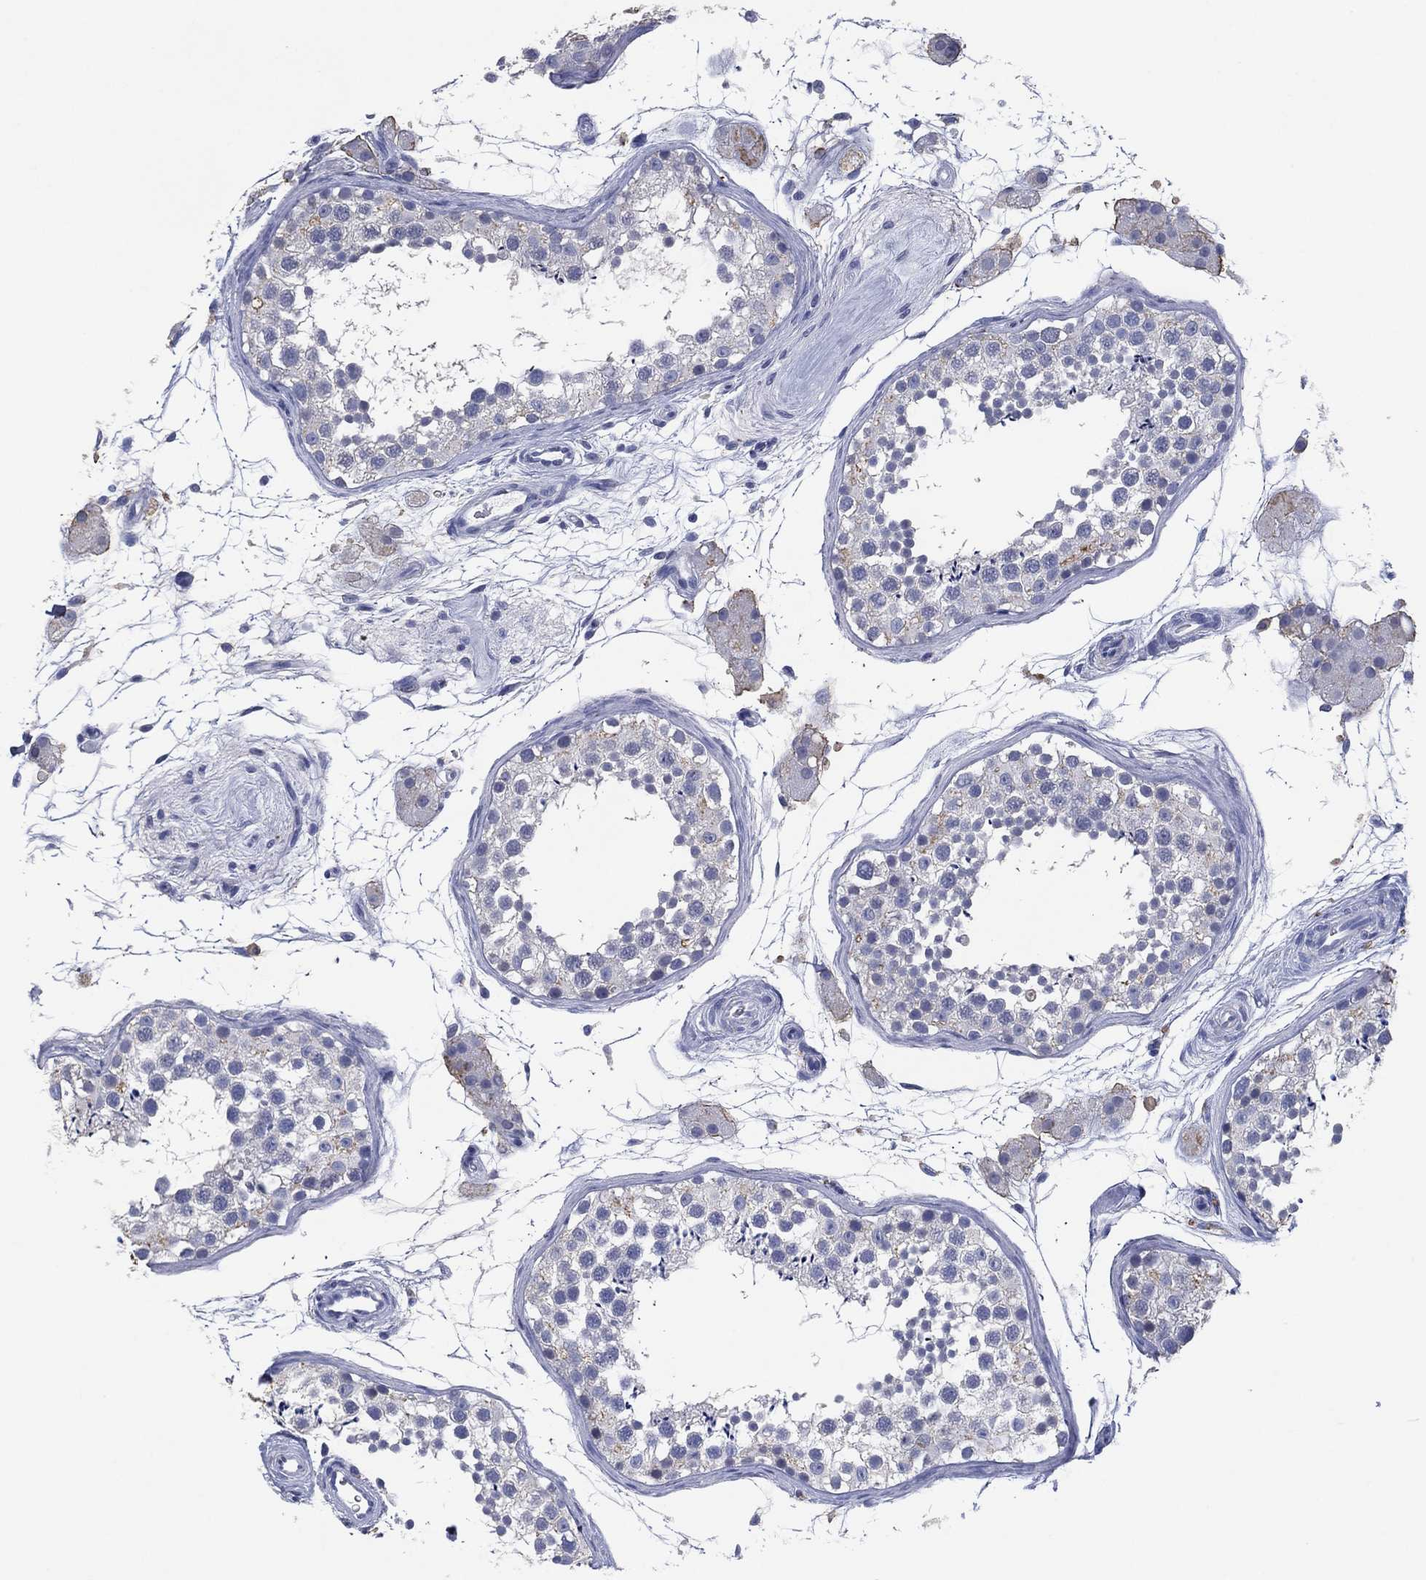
{"staining": {"intensity": "moderate", "quantity": "<25%", "location": "cytoplasmic/membranous"}, "tissue": "testis", "cell_type": "Cells in seminiferous ducts", "image_type": "normal", "snomed": [{"axis": "morphology", "description": "Normal tissue, NOS"}, {"axis": "topography", "description": "Testis"}], "caption": "This is a micrograph of IHC staining of normal testis, which shows moderate positivity in the cytoplasmic/membranous of cells in seminiferous ducts.", "gene": "FSCN2", "patient": {"sex": "male", "age": 41}}